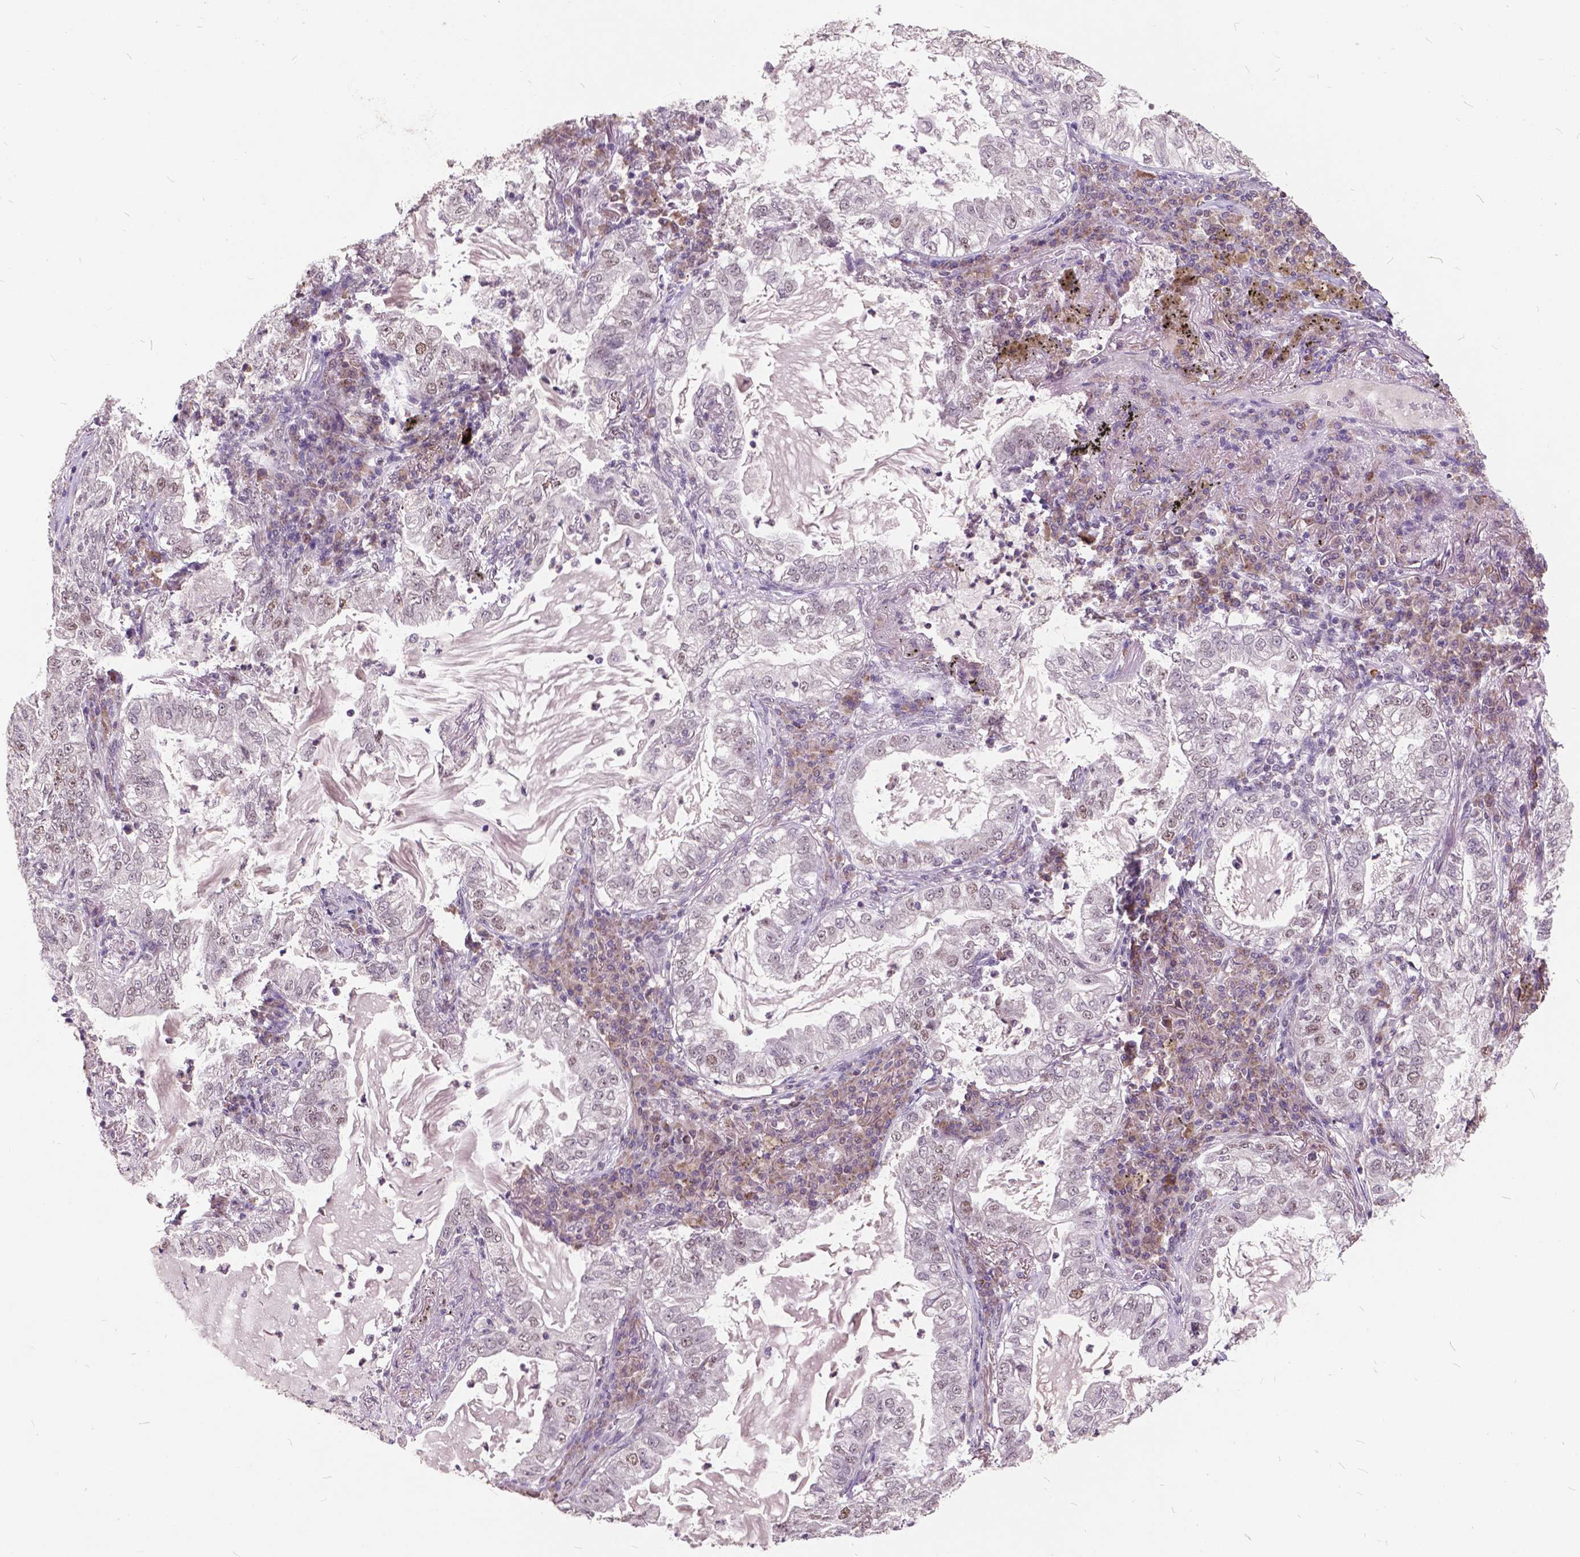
{"staining": {"intensity": "moderate", "quantity": "<25%", "location": "nuclear"}, "tissue": "lung cancer", "cell_type": "Tumor cells", "image_type": "cancer", "snomed": [{"axis": "morphology", "description": "Adenocarcinoma, NOS"}, {"axis": "topography", "description": "Lung"}], "caption": "Immunohistochemistry of lung adenocarcinoma demonstrates low levels of moderate nuclear positivity in about <25% of tumor cells.", "gene": "MSH2", "patient": {"sex": "female", "age": 73}}